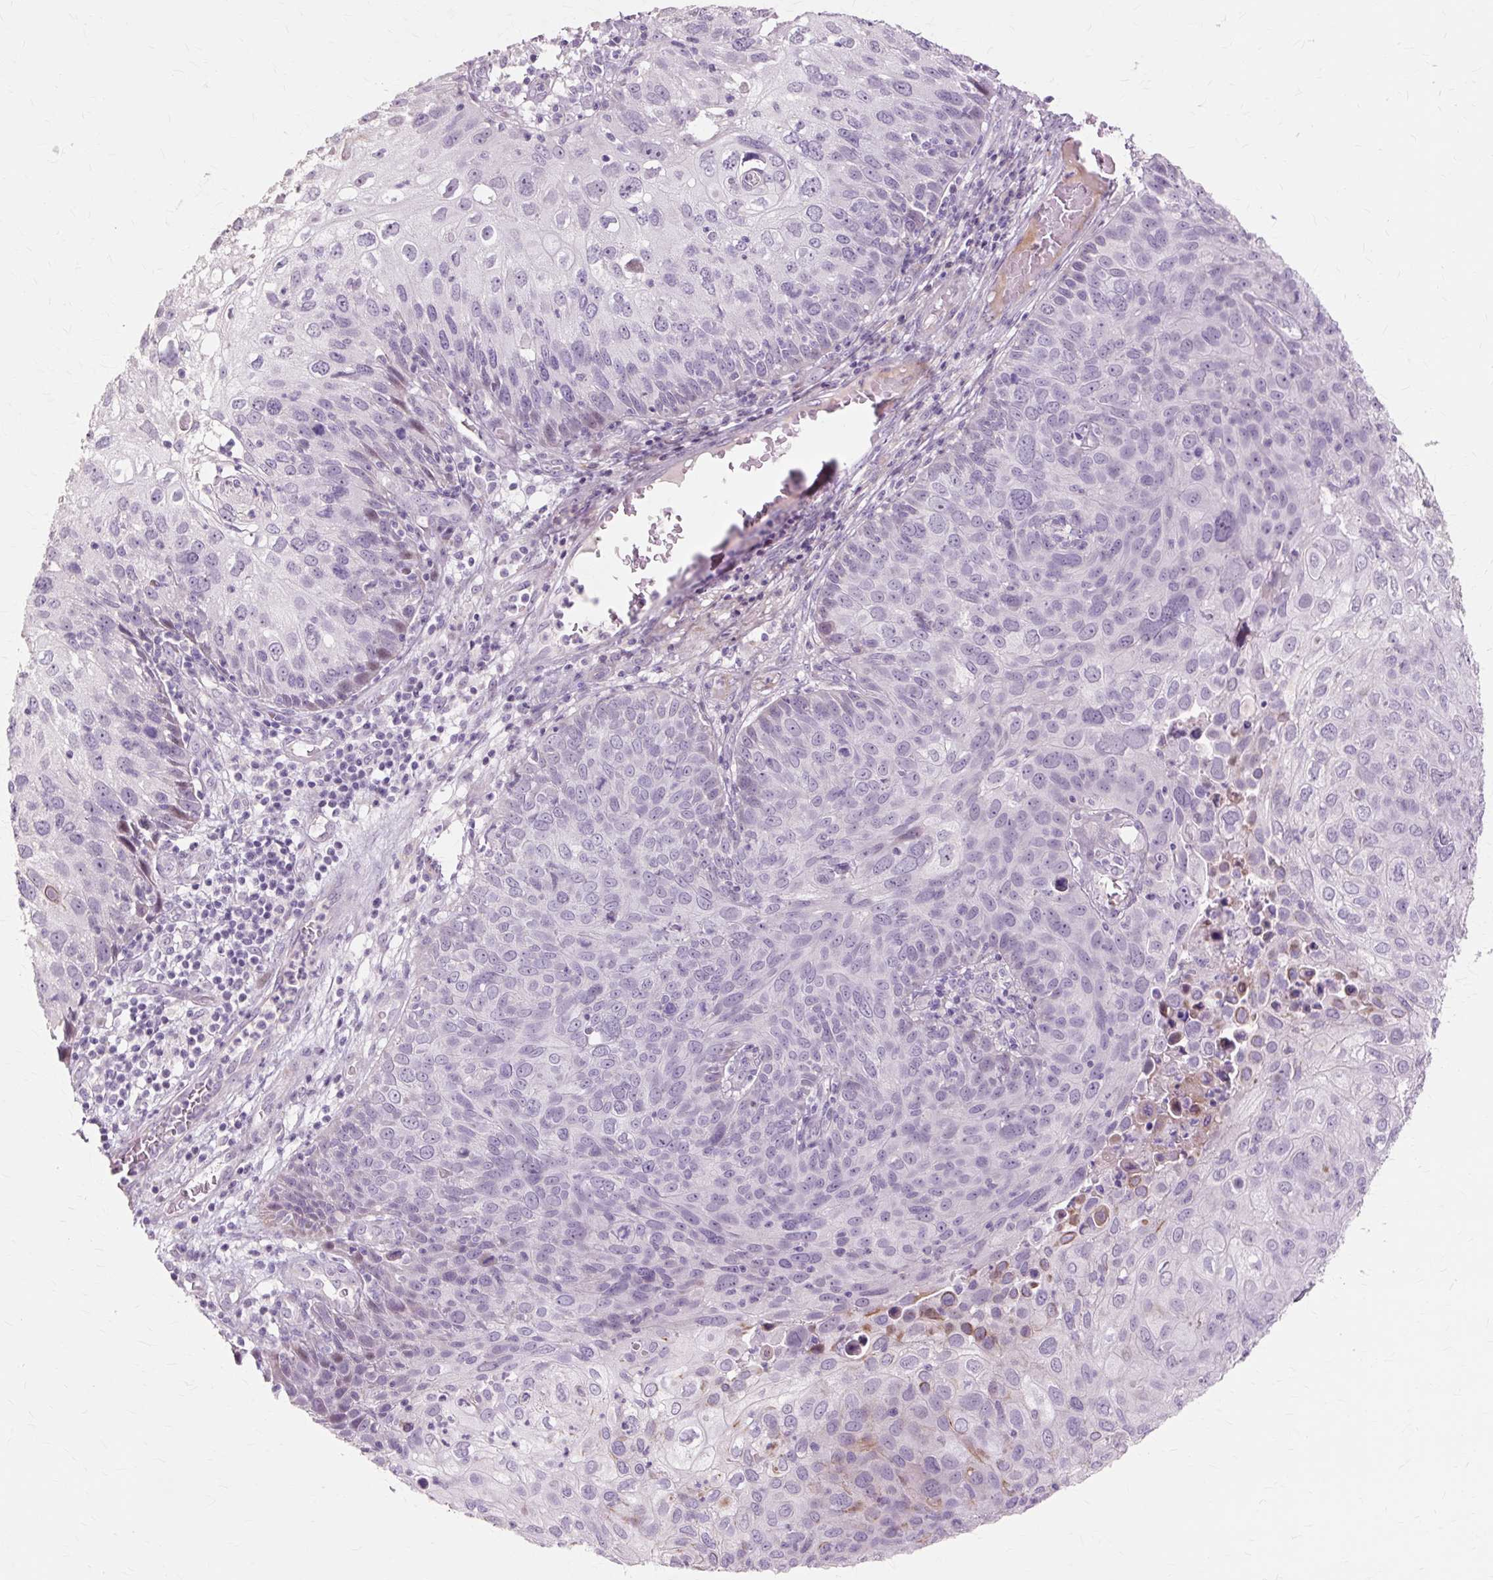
{"staining": {"intensity": "weak", "quantity": "<25%", "location": "cytoplasmic/membranous,nuclear"}, "tissue": "skin cancer", "cell_type": "Tumor cells", "image_type": "cancer", "snomed": [{"axis": "morphology", "description": "Squamous cell carcinoma, NOS"}, {"axis": "topography", "description": "Skin"}], "caption": "Histopathology image shows no protein expression in tumor cells of skin cancer (squamous cell carcinoma) tissue.", "gene": "IRX2", "patient": {"sex": "male", "age": 87}}